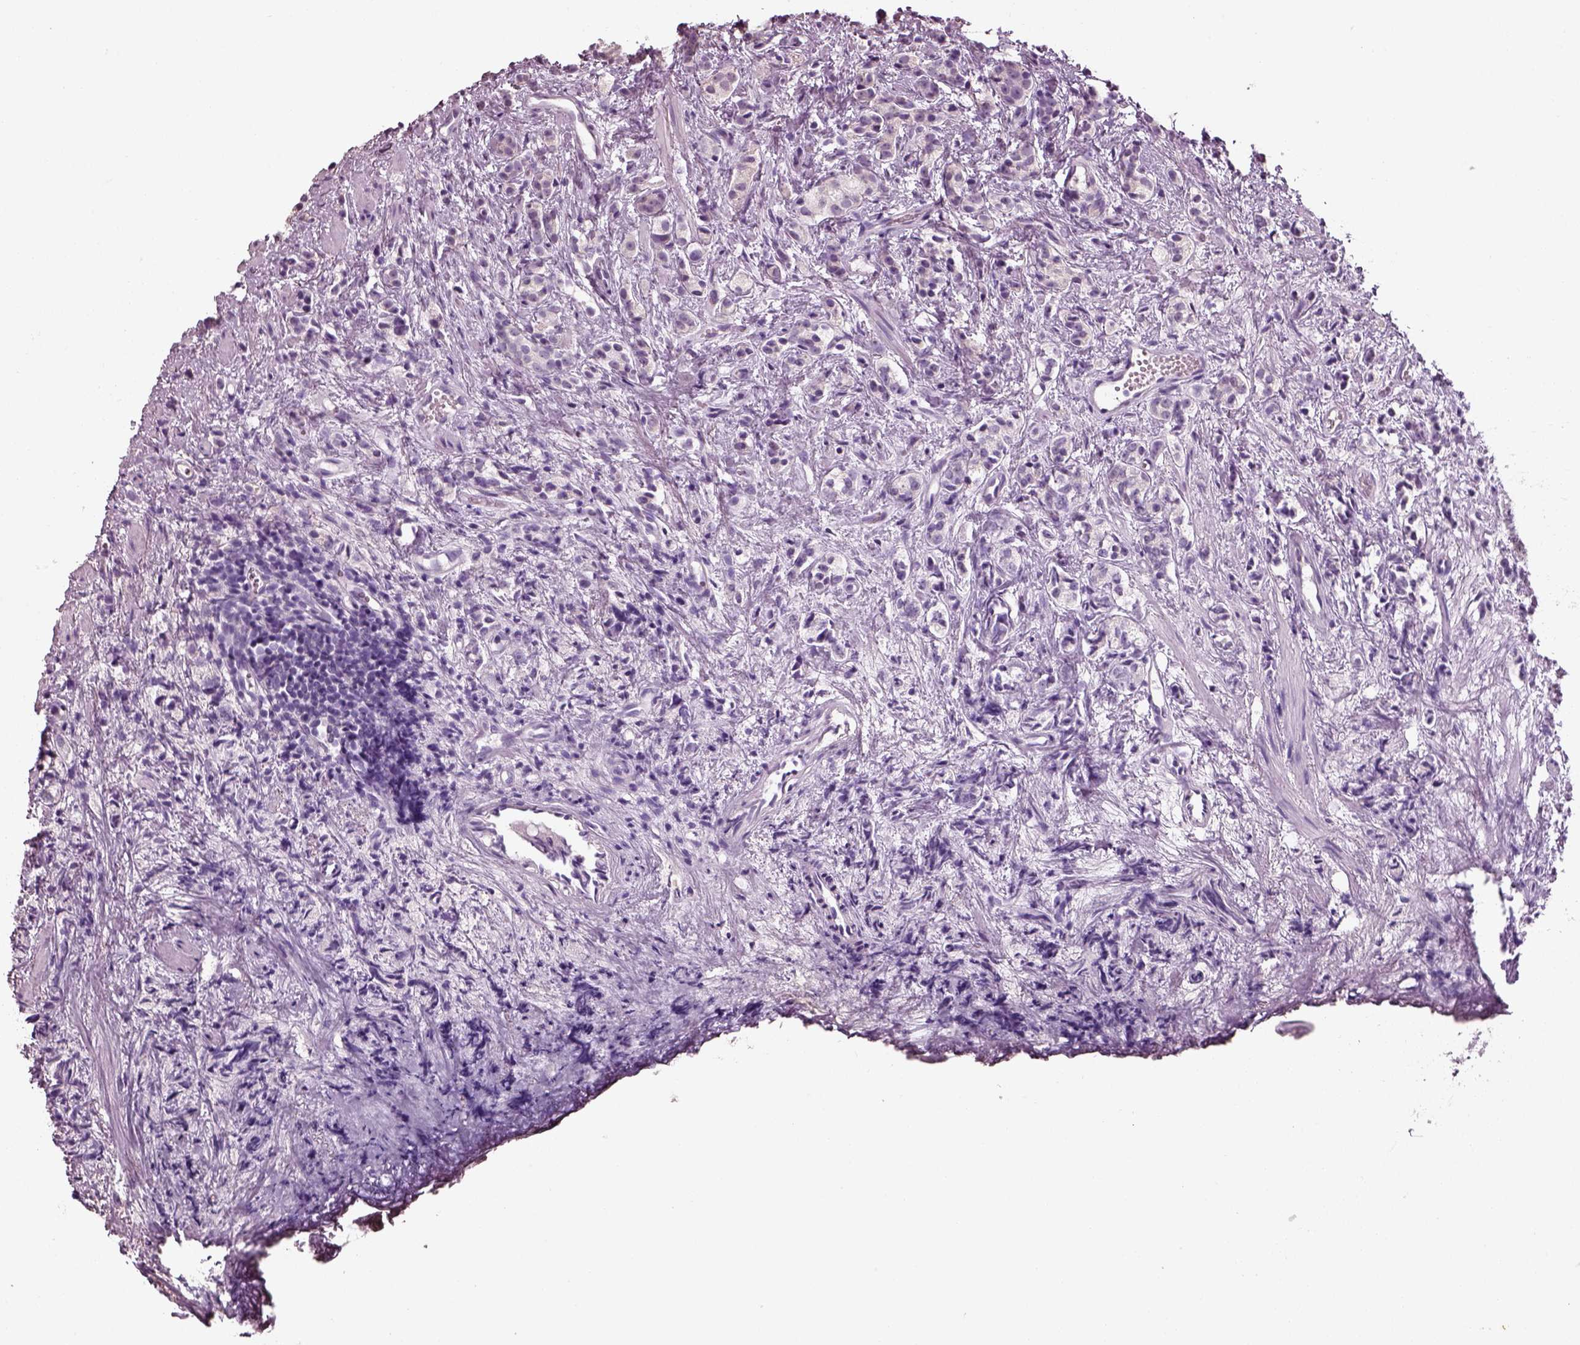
{"staining": {"intensity": "negative", "quantity": "none", "location": "none"}, "tissue": "prostate cancer", "cell_type": "Tumor cells", "image_type": "cancer", "snomed": [{"axis": "morphology", "description": "Adenocarcinoma, High grade"}, {"axis": "topography", "description": "Prostate"}], "caption": "A high-resolution image shows immunohistochemistry (IHC) staining of high-grade adenocarcinoma (prostate), which reveals no significant staining in tumor cells.", "gene": "ELSPBP1", "patient": {"sex": "male", "age": 53}}